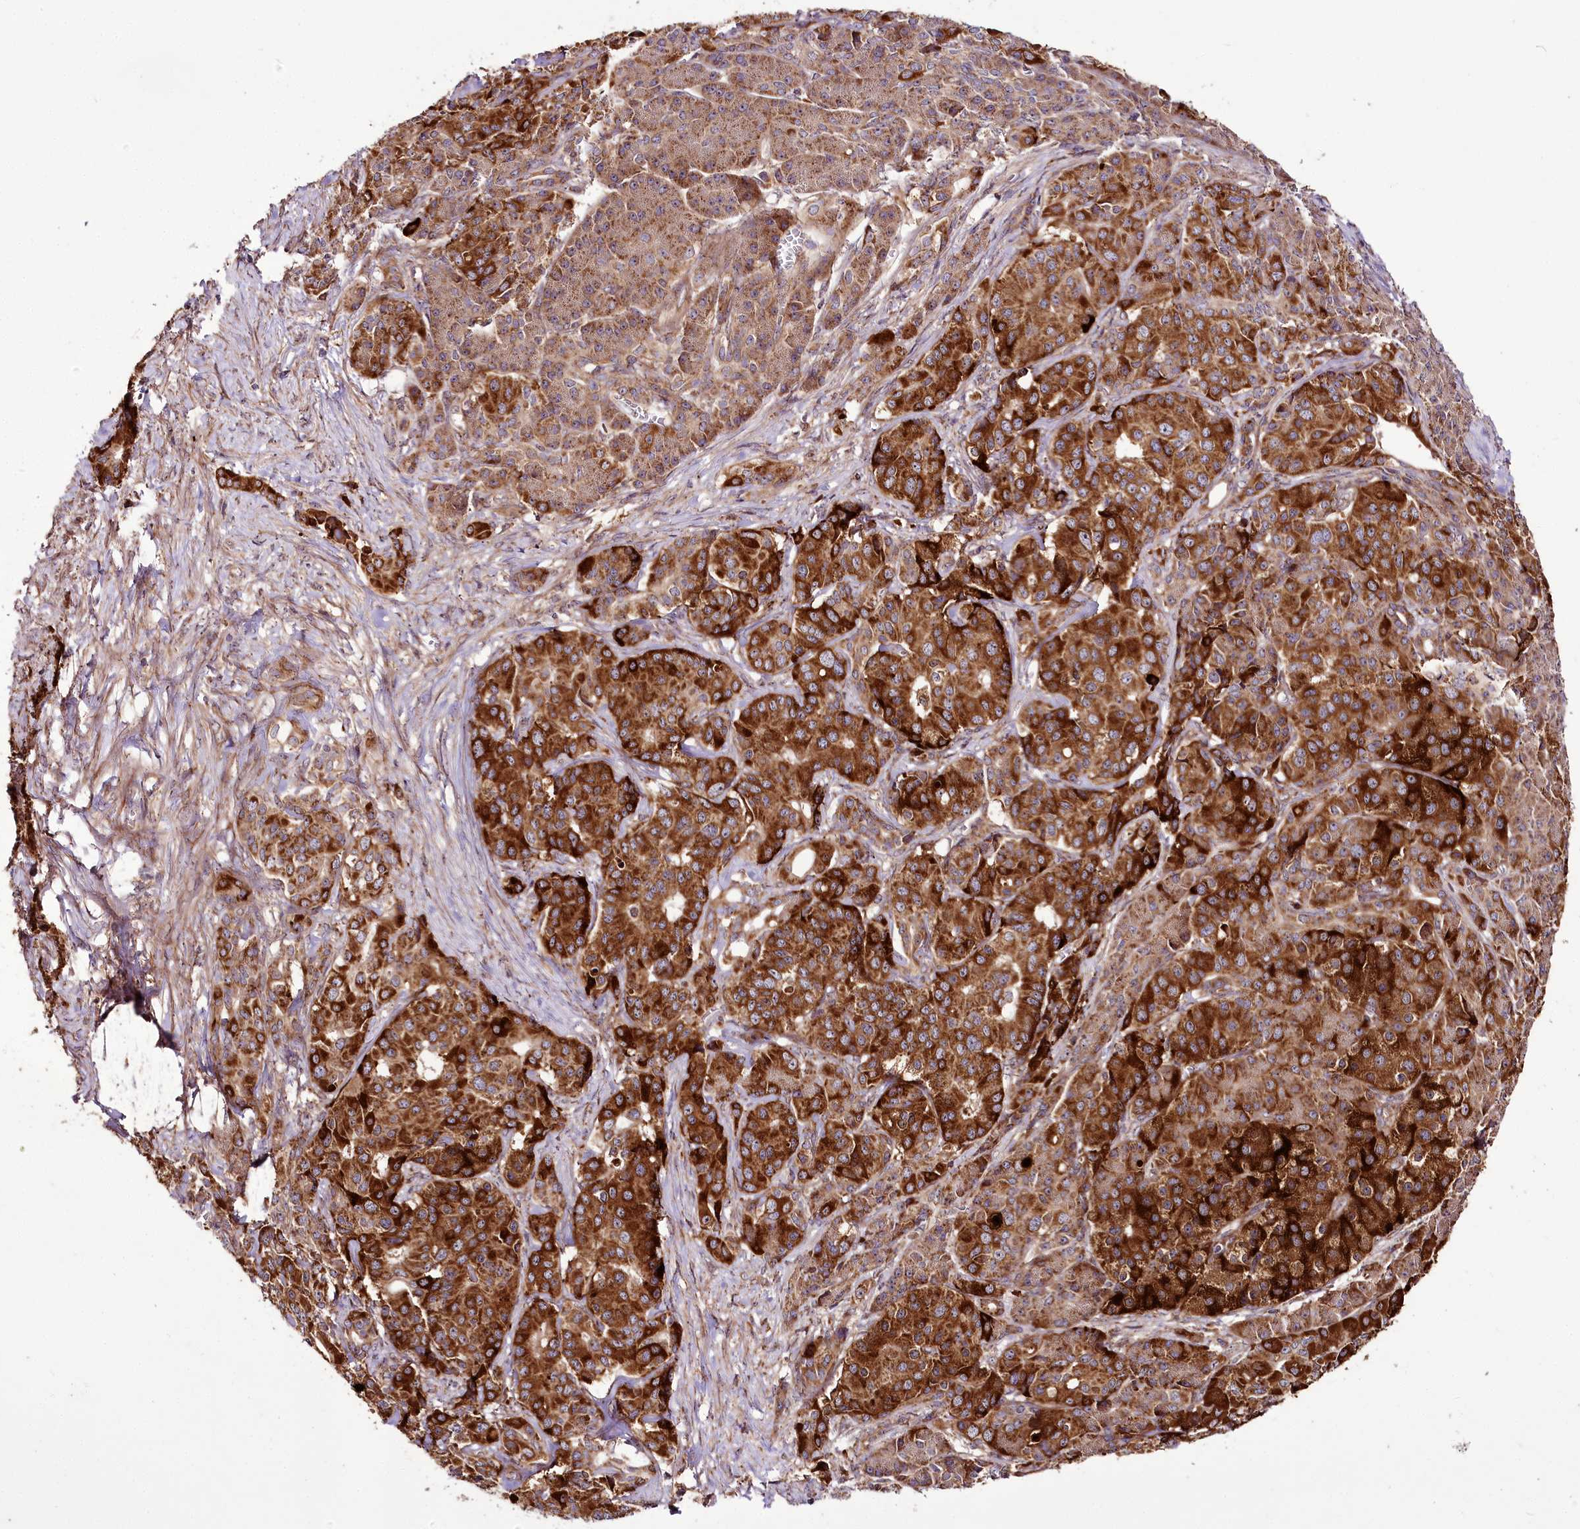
{"staining": {"intensity": "strong", "quantity": ">75%", "location": "cytoplasmic/membranous"}, "tissue": "pancreatic cancer", "cell_type": "Tumor cells", "image_type": "cancer", "snomed": [{"axis": "morphology", "description": "Adenocarcinoma, NOS"}, {"axis": "topography", "description": "Pancreas"}], "caption": "The micrograph exhibits staining of adenocarcinoma (pancreatic), revealing strong cytoplasmic/membranous protein staining (brown color) within tumor cells.", "gene": "RAB7A", "patient": {"sex": "female", "age": 74}}